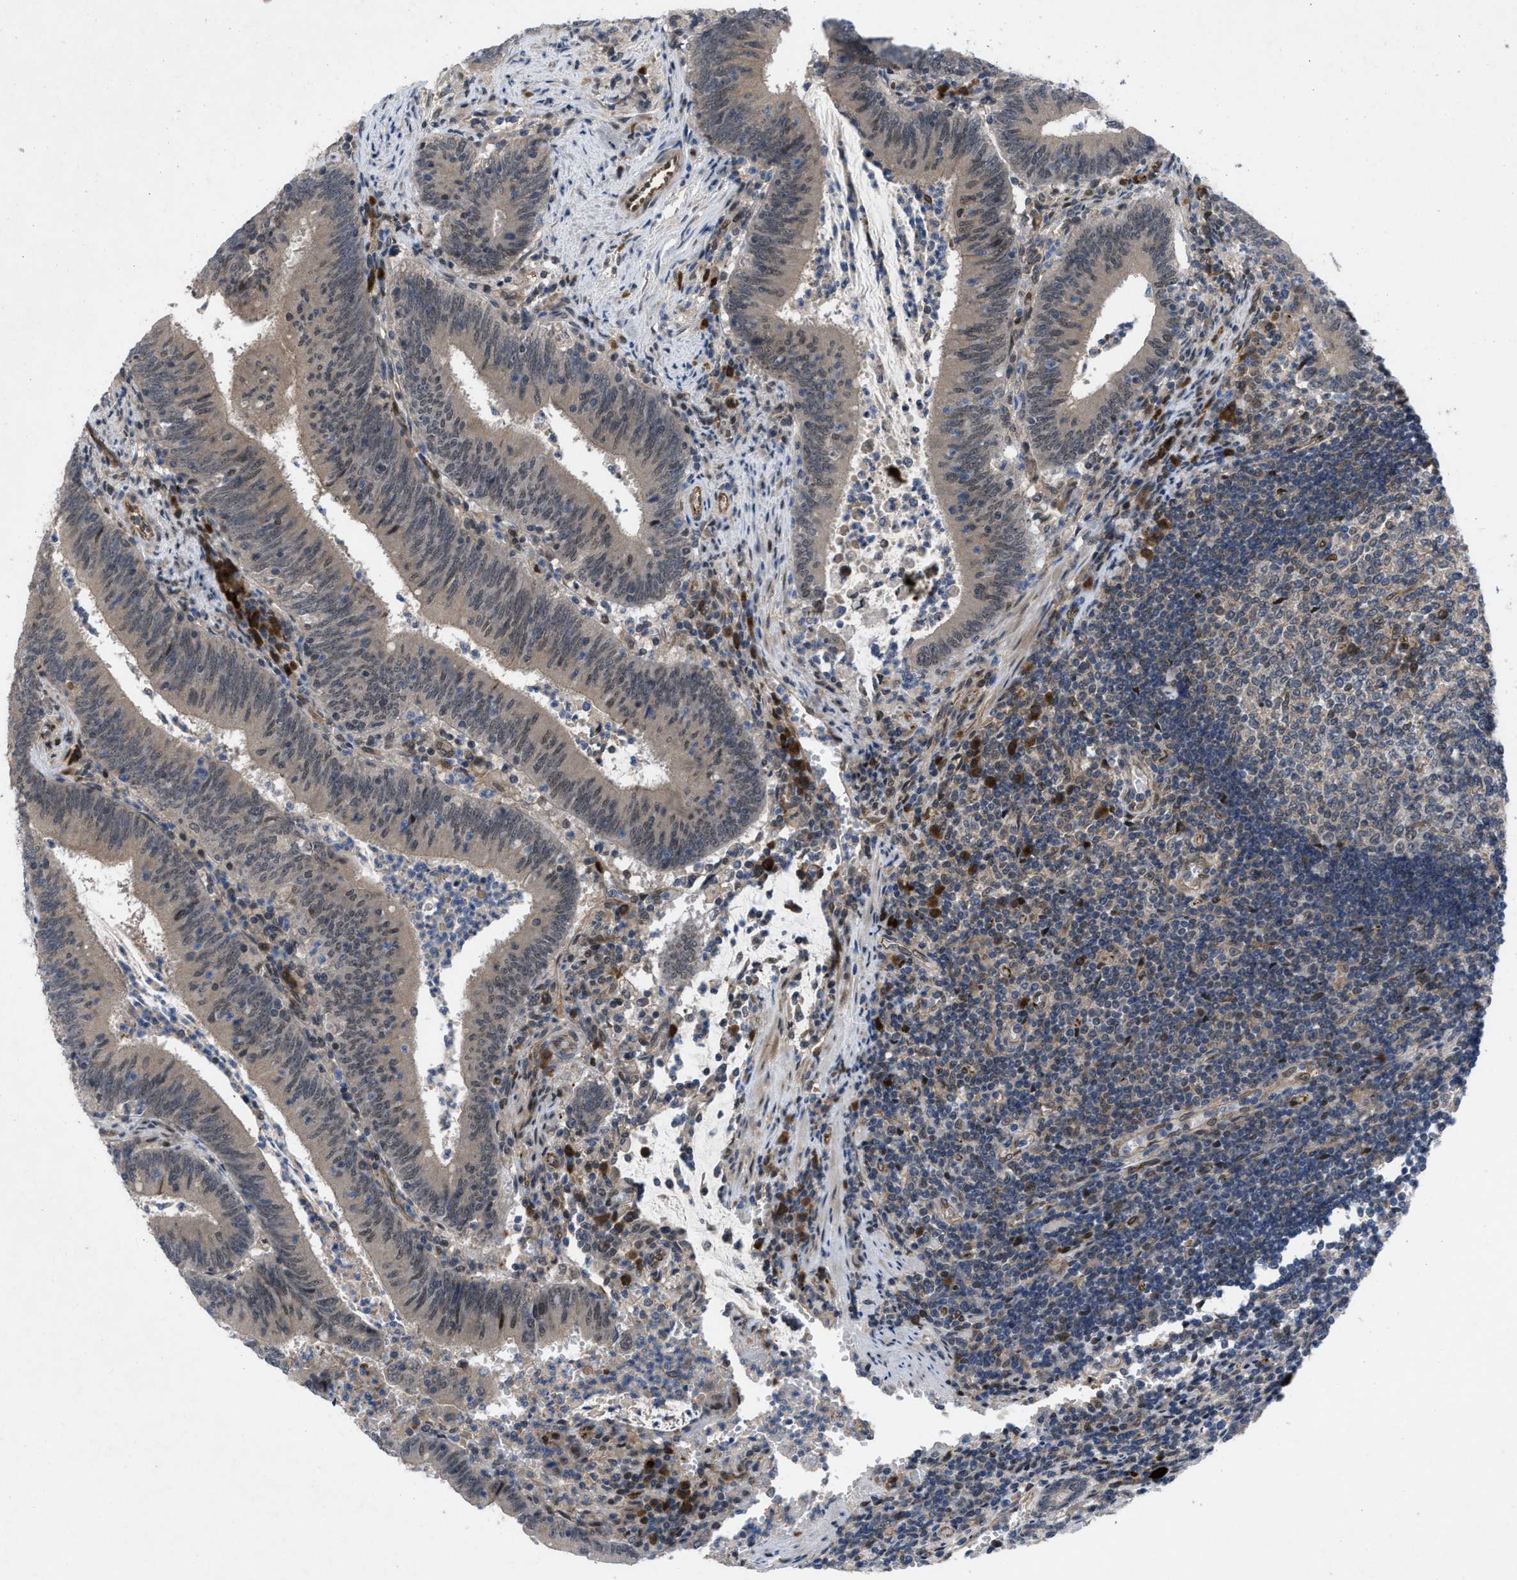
{"staining": {"intensity": "weak", "quantity": ">75%", "location": "cytoplasmic/membranous"}, "tissue": "colorectal cancer", "cell_type": "Tumor cells", "image_type": "cancer", "snomed": [{"axis": "morphology", "description": "Normal tissue, NOS"}, {"axis": "morphology", "description": "Adenocarcinoma, NOS"}, {"axis": "topography", "description": "Rectum"}], "caption": "There is low levels of weak cytoplasmic/membranous expression in tumor cells of adenocarcinoma (colorectal), as demonstrated by immunohistochemical staining (brown color).", "gene": "IL17RE", "patient": {"sex": "female", "age": 66}}